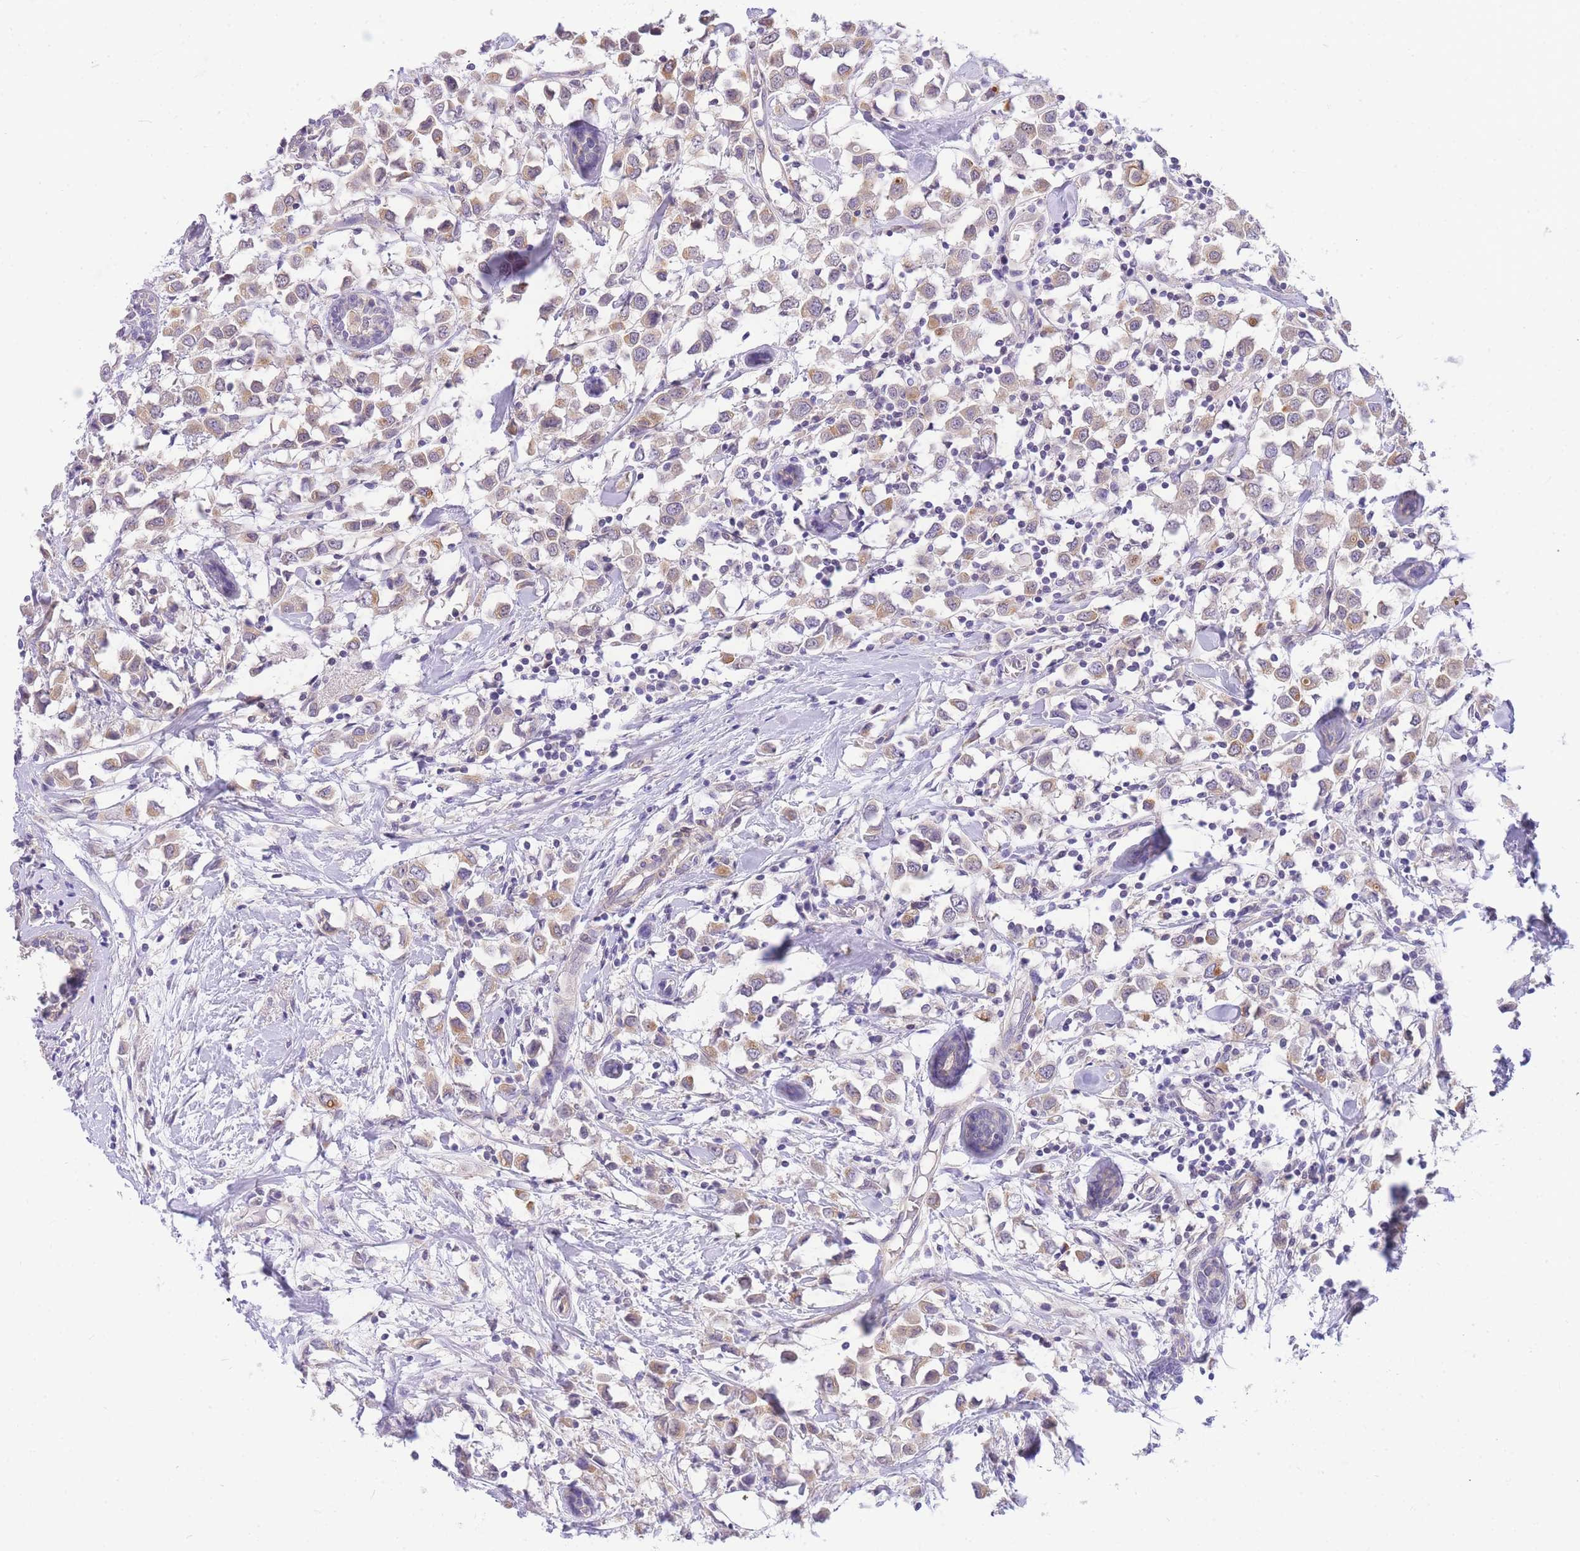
{"staining": {"intensity": "weak", "quantity": ">75%", "location": "cytoplasmic/membranous"}, "tissue": "breast cancer", "cell_type": "Tumor cells", "image_type": "cancer", "snomed": [{"axis": "morphology", "description": "Duct carcinoma"}, {"axis": "topography", "description": "Breast"}], "caption": "DAB (3,3'-diaminobenzidine) immunohistochemical staining of breast cancer reveals weak cytoplasmic/membranous protein expression in about >75% of tumor cells. The staining is performed using DAB brown chromogen to label protein expression. The nuclei are counter-stained blue using hematoxylin.", "gene": "S100PBP", "patient": {"sex": "female", "age": 61}}